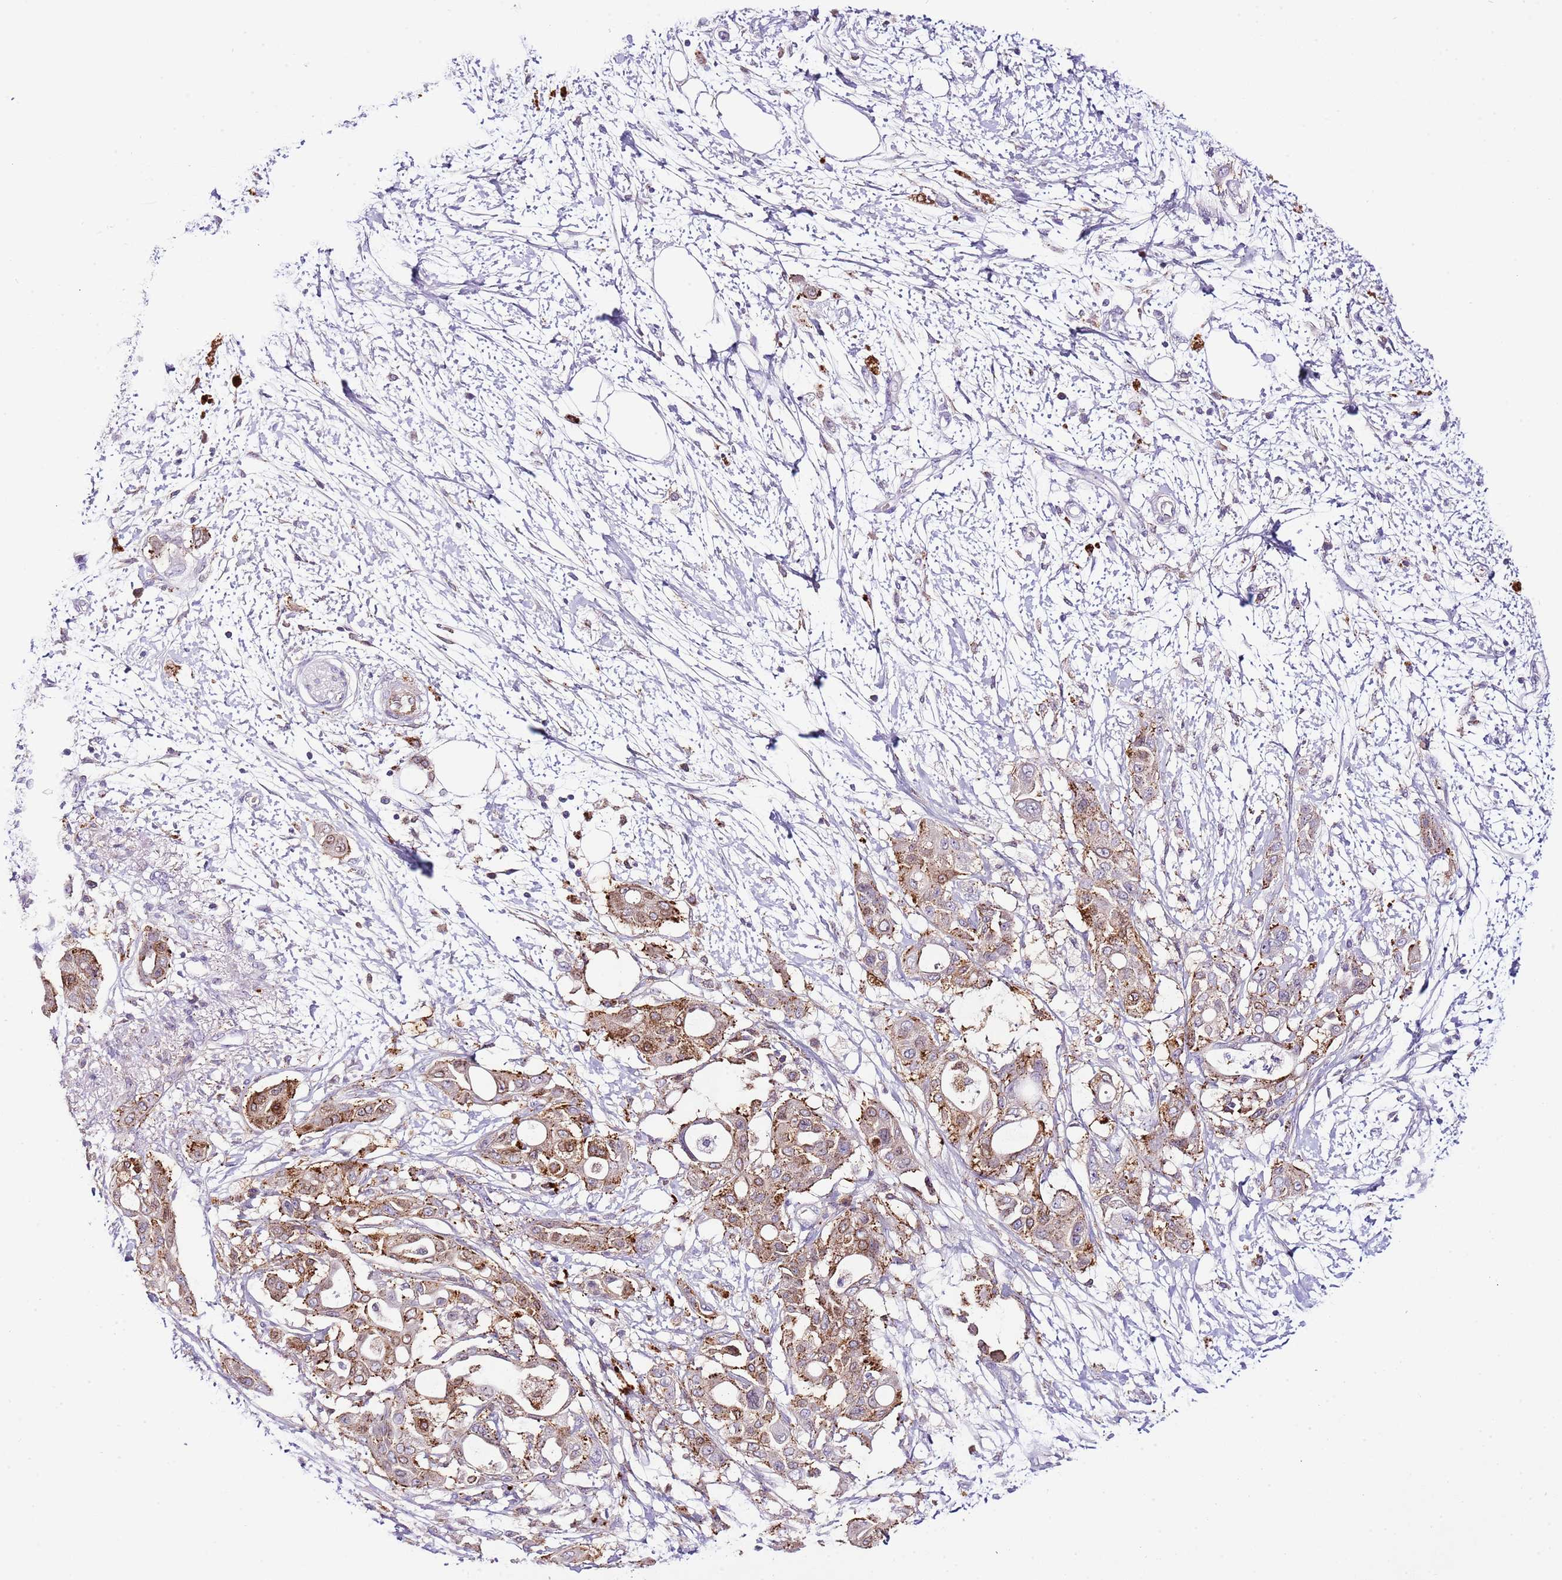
{"staining": {"intensity": "moderate", "quantity": ">75%", "location": "cytoplasmic/membranous"}, "tissue": "pancreatic cancer", "cell_type": "Tumor cells", "image_type": "cancer", "snomed": [{"axis": "morphology", "description": "Adenocarcinoma, NOS"}, {"axis": "topography", "description": "Pancreas"}], "caption": "A medium amount of moderate cytoplasmic/membranous expression is identified in about >75% of tumor cells in pancreatic adenocarcinoma tissue.", "gene": "ABHD17A", "patient": {"sex": "male", "age": 68}}